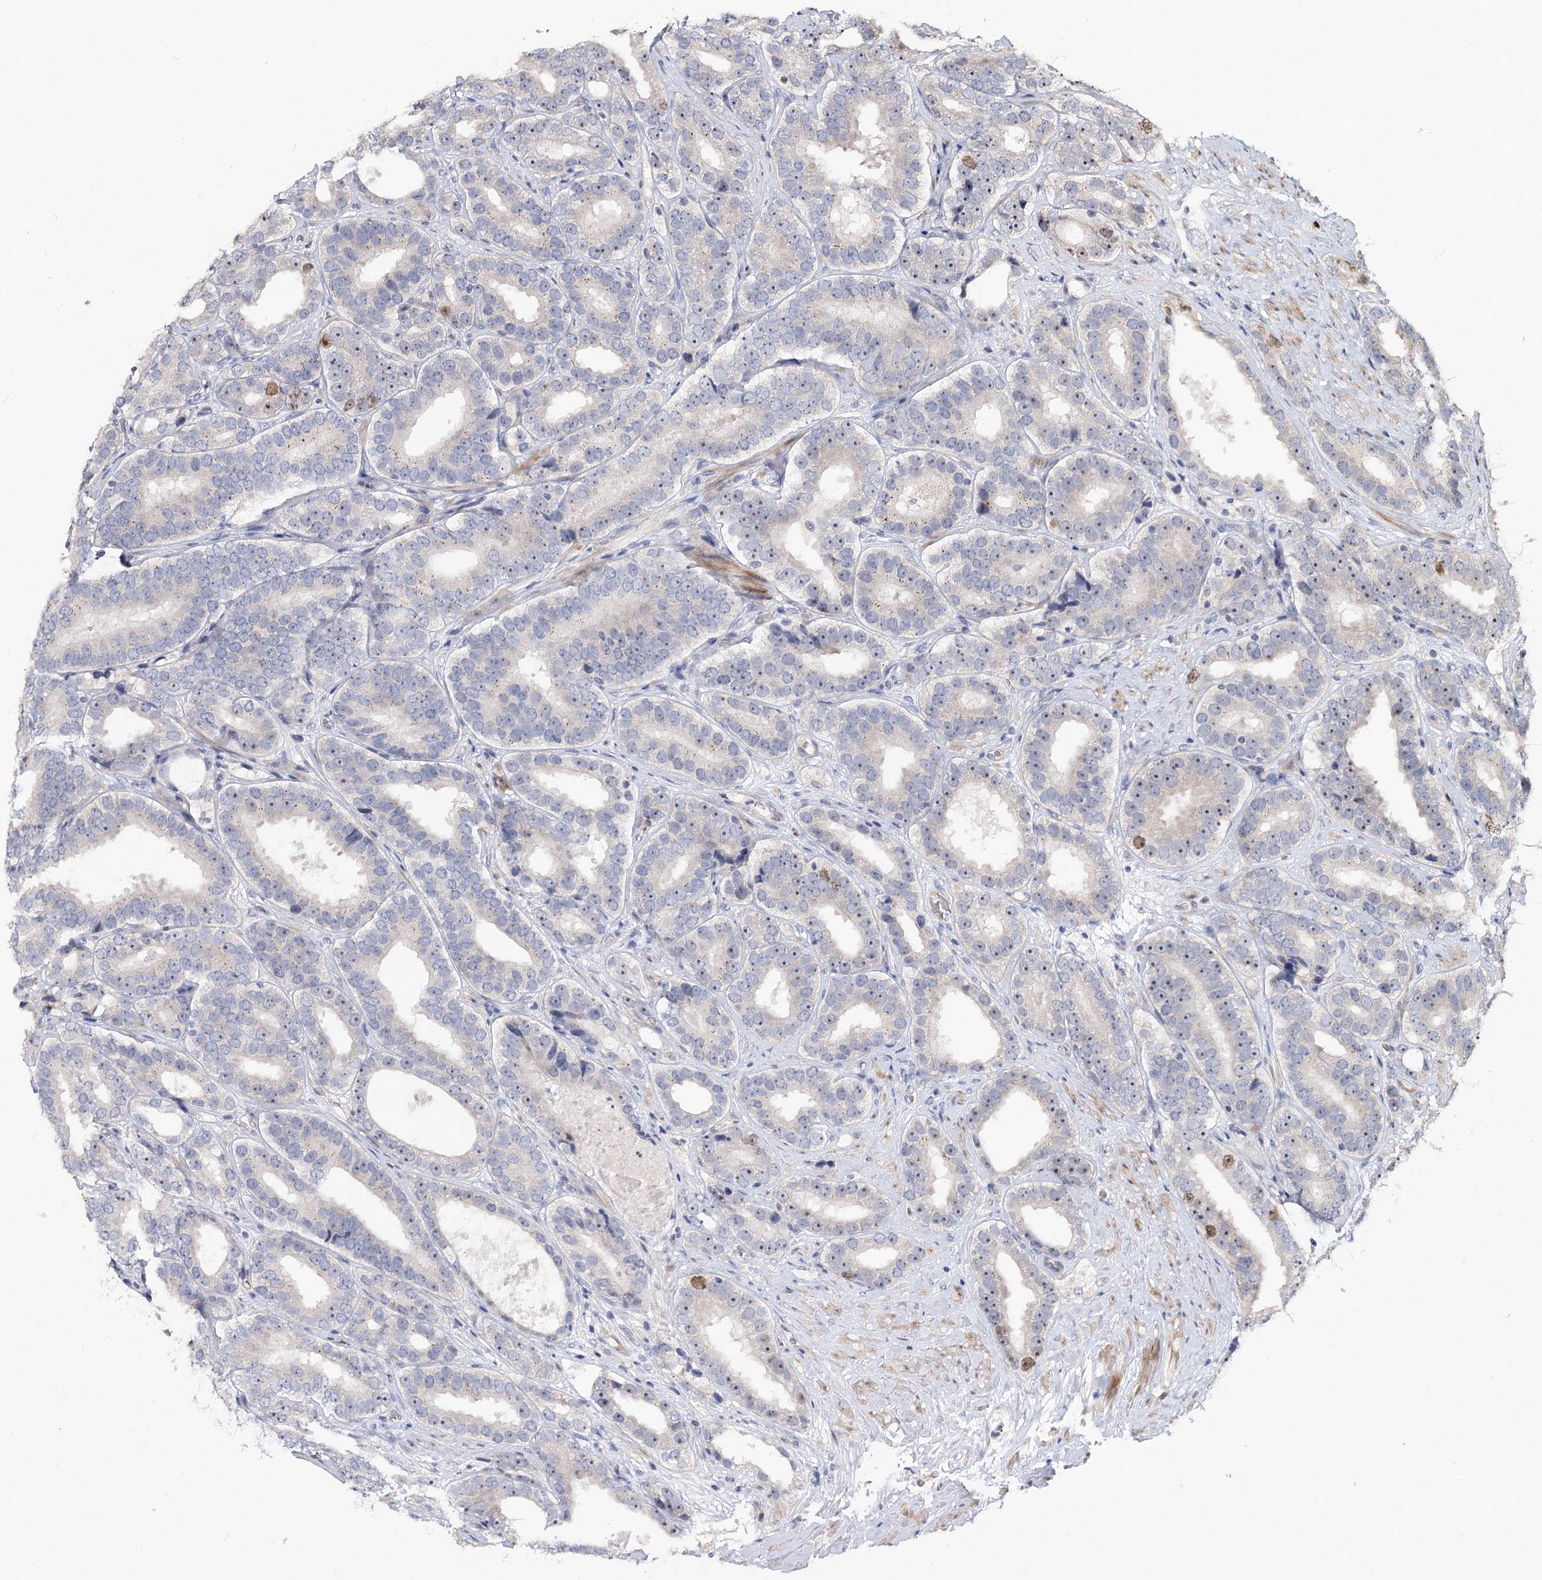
{"staining": {"intensity": "negative", "quantity": "none", "location": "none"}, "tissue": "prostate cancer", "cell_type": "Tumor cells", "image_type": "cancer", "snomed": [{"axis": "morphology", "description": "Adenocarcinoma, High grade"}, {"axis": "topography", "description": "Prostate"}], "caption": "The histopathology image demonstrates no significant expression in tumor cells of high-grade adenocarcinoma (prostate).", "gene": "PIK3C2A", "patient": {"sex": "male", "age": 56}}